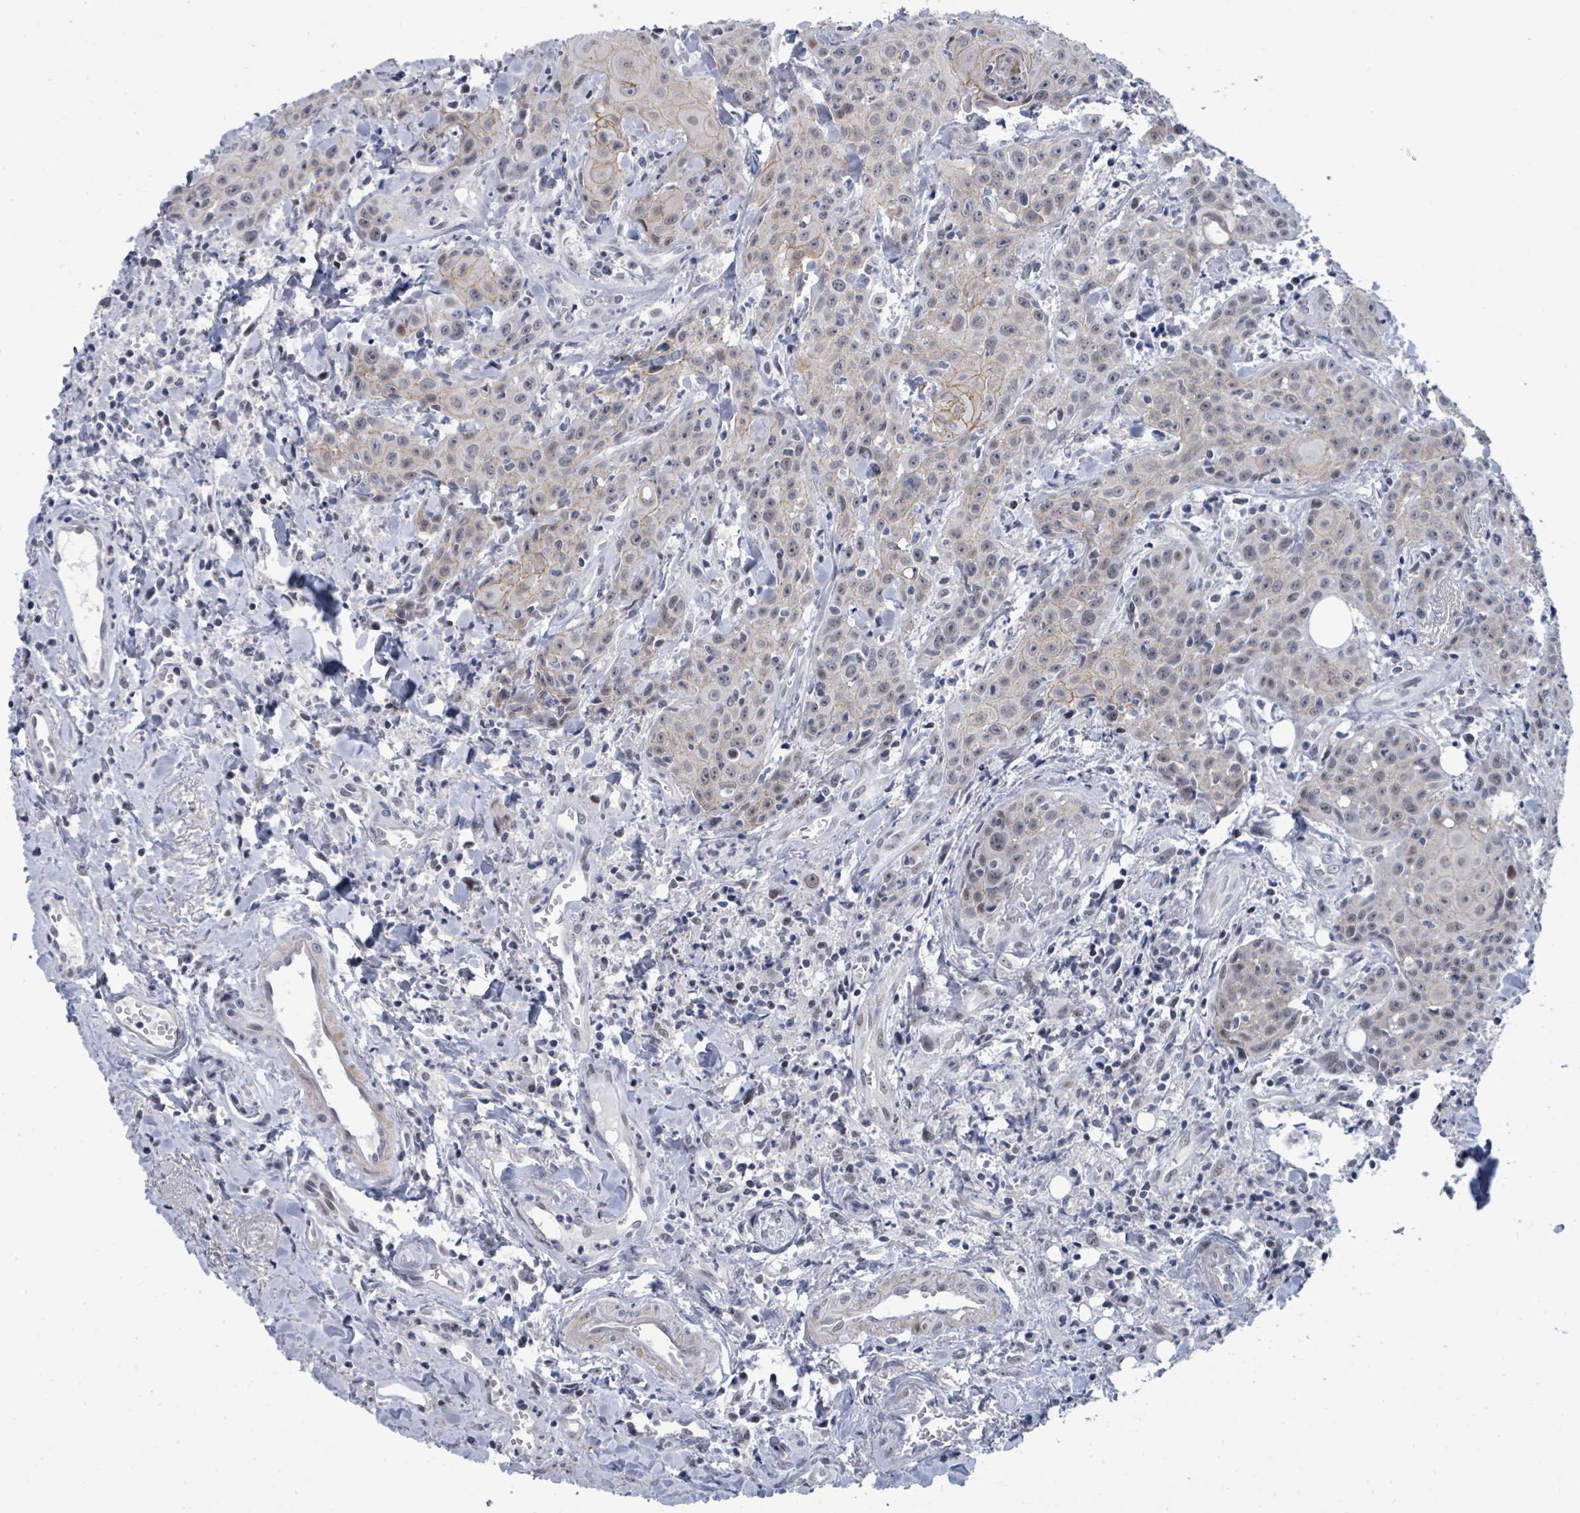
{"staining": {"intensity": "weak", "quantity": "25%-75%", "location": "cytoplasmic/membranous,nuclear"}, "tissue": "head and neck cancer", "cell_type": "Tumor cells", "image_type": "cancer", "snomed": [{"axis": "morphology", "description": "Squamous cell carcinoma, NOS"}, {"axis": "topography", "description": "Oral tissue"}, {"axis": "topography", "description": "Head-Neck"}], "caption": "High-power microscopy captured an immunohistochemistry photomicrograph of head and neck cancer (squamous cell carcinoma), revealing weak cytoplasmic/membranous and nuclear expression in approximately 25%-75% of tumor cells.", "gene": "CT45A5", "patient": {"sex": "female", "age": 82}}